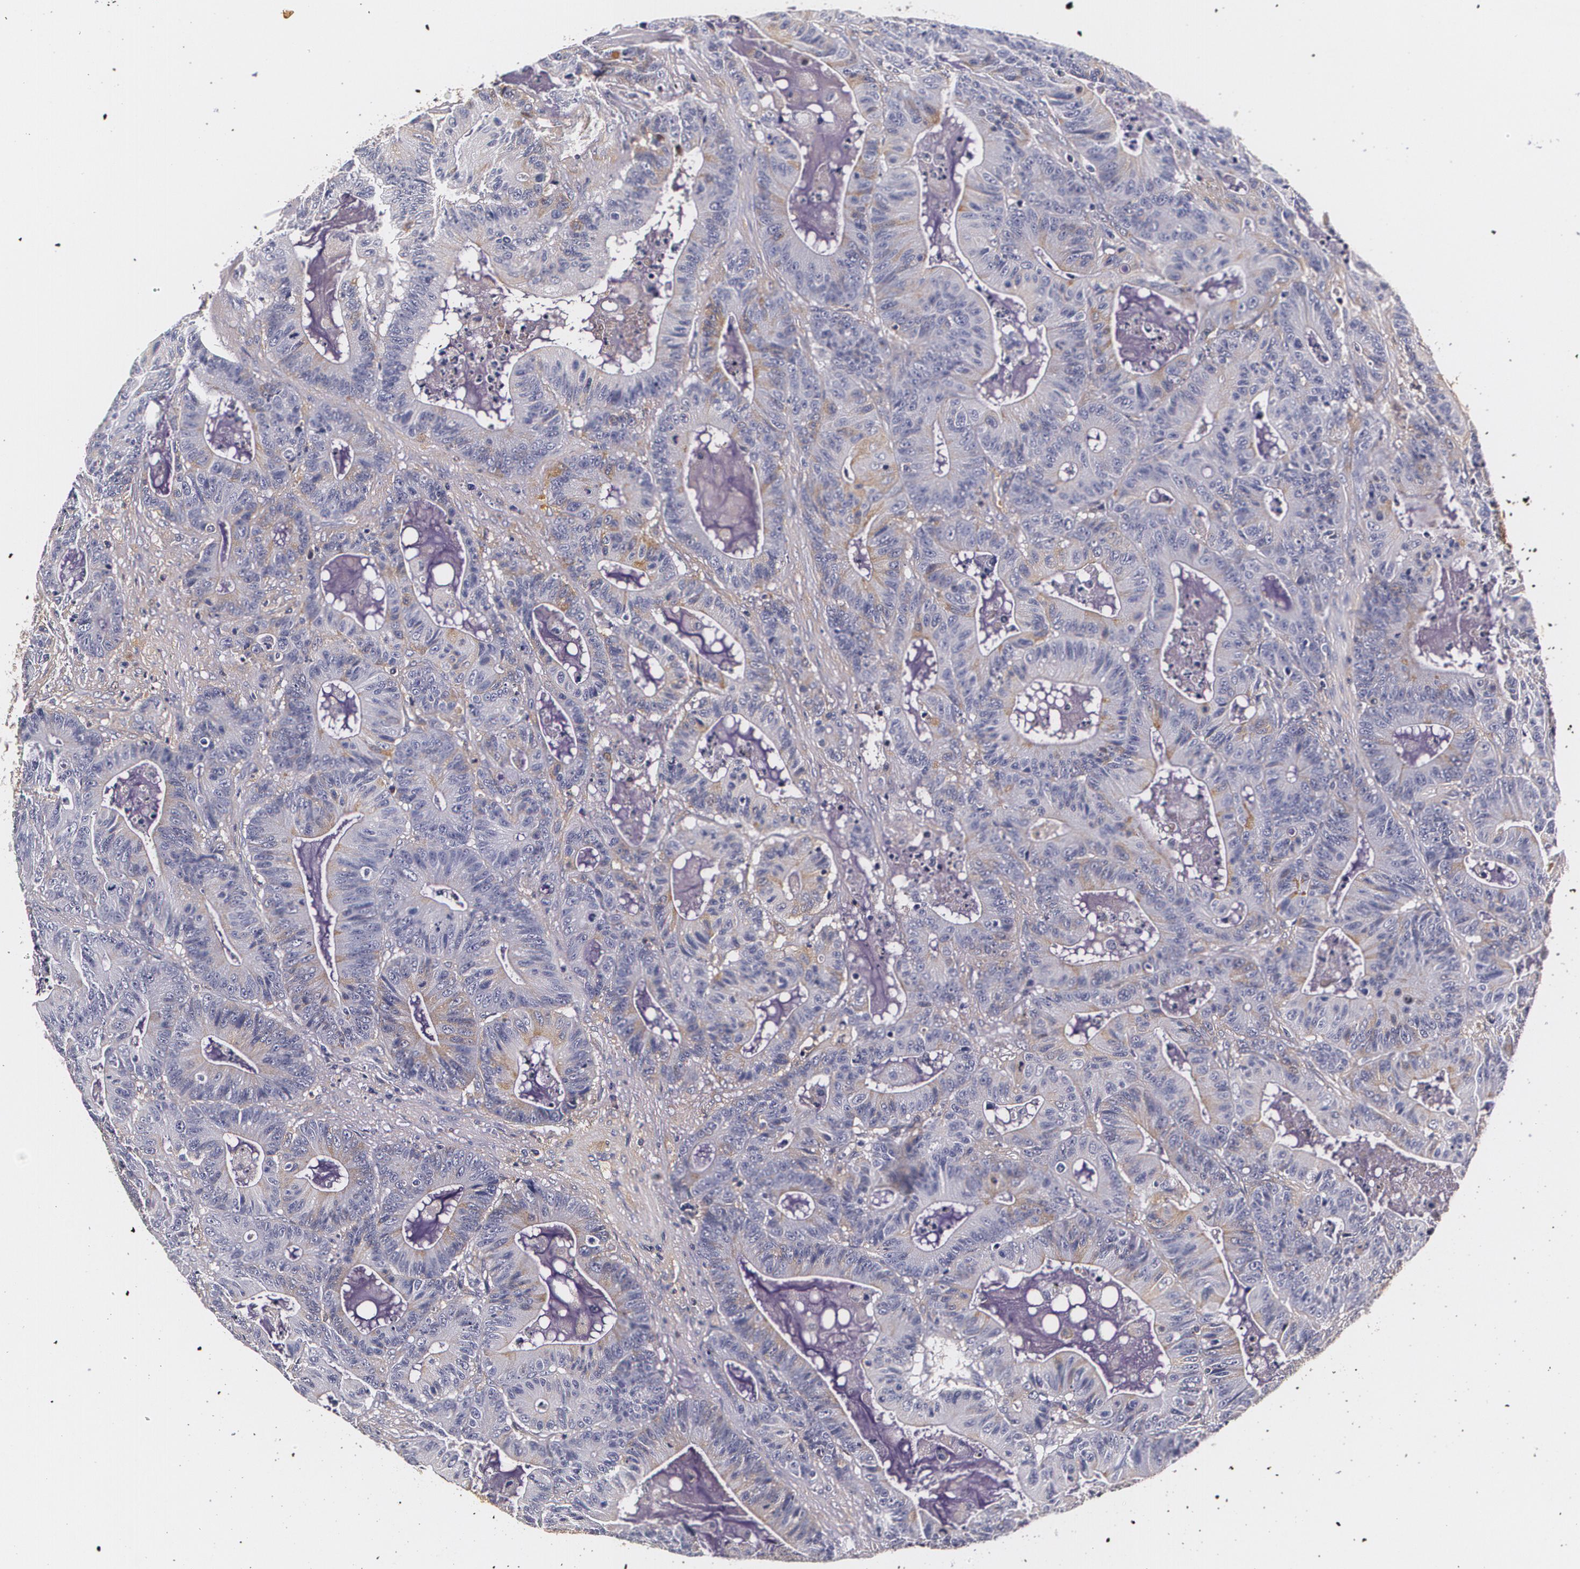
{"staining": {"intensity": "weak", "quantity": "25%-75%", "location": "cytoplasmic/membranous"}, "tissue": "colorectal cancer", "cell_type": "Tumor cells", "image_type": "cancer", "snomed": [{"axis": "morphology", "description": "Adenocarcinoma, NOS"}, {"axis": "topography", "description": "Colon"}], "caption": "Colorectal adenocarcinoma tissue exhibits weak cytoplasmic/membranous positivity in approximately 25%-75% of tumor cells", "gene": "TTR", "patient": {"sex": "female", "age": 84}}